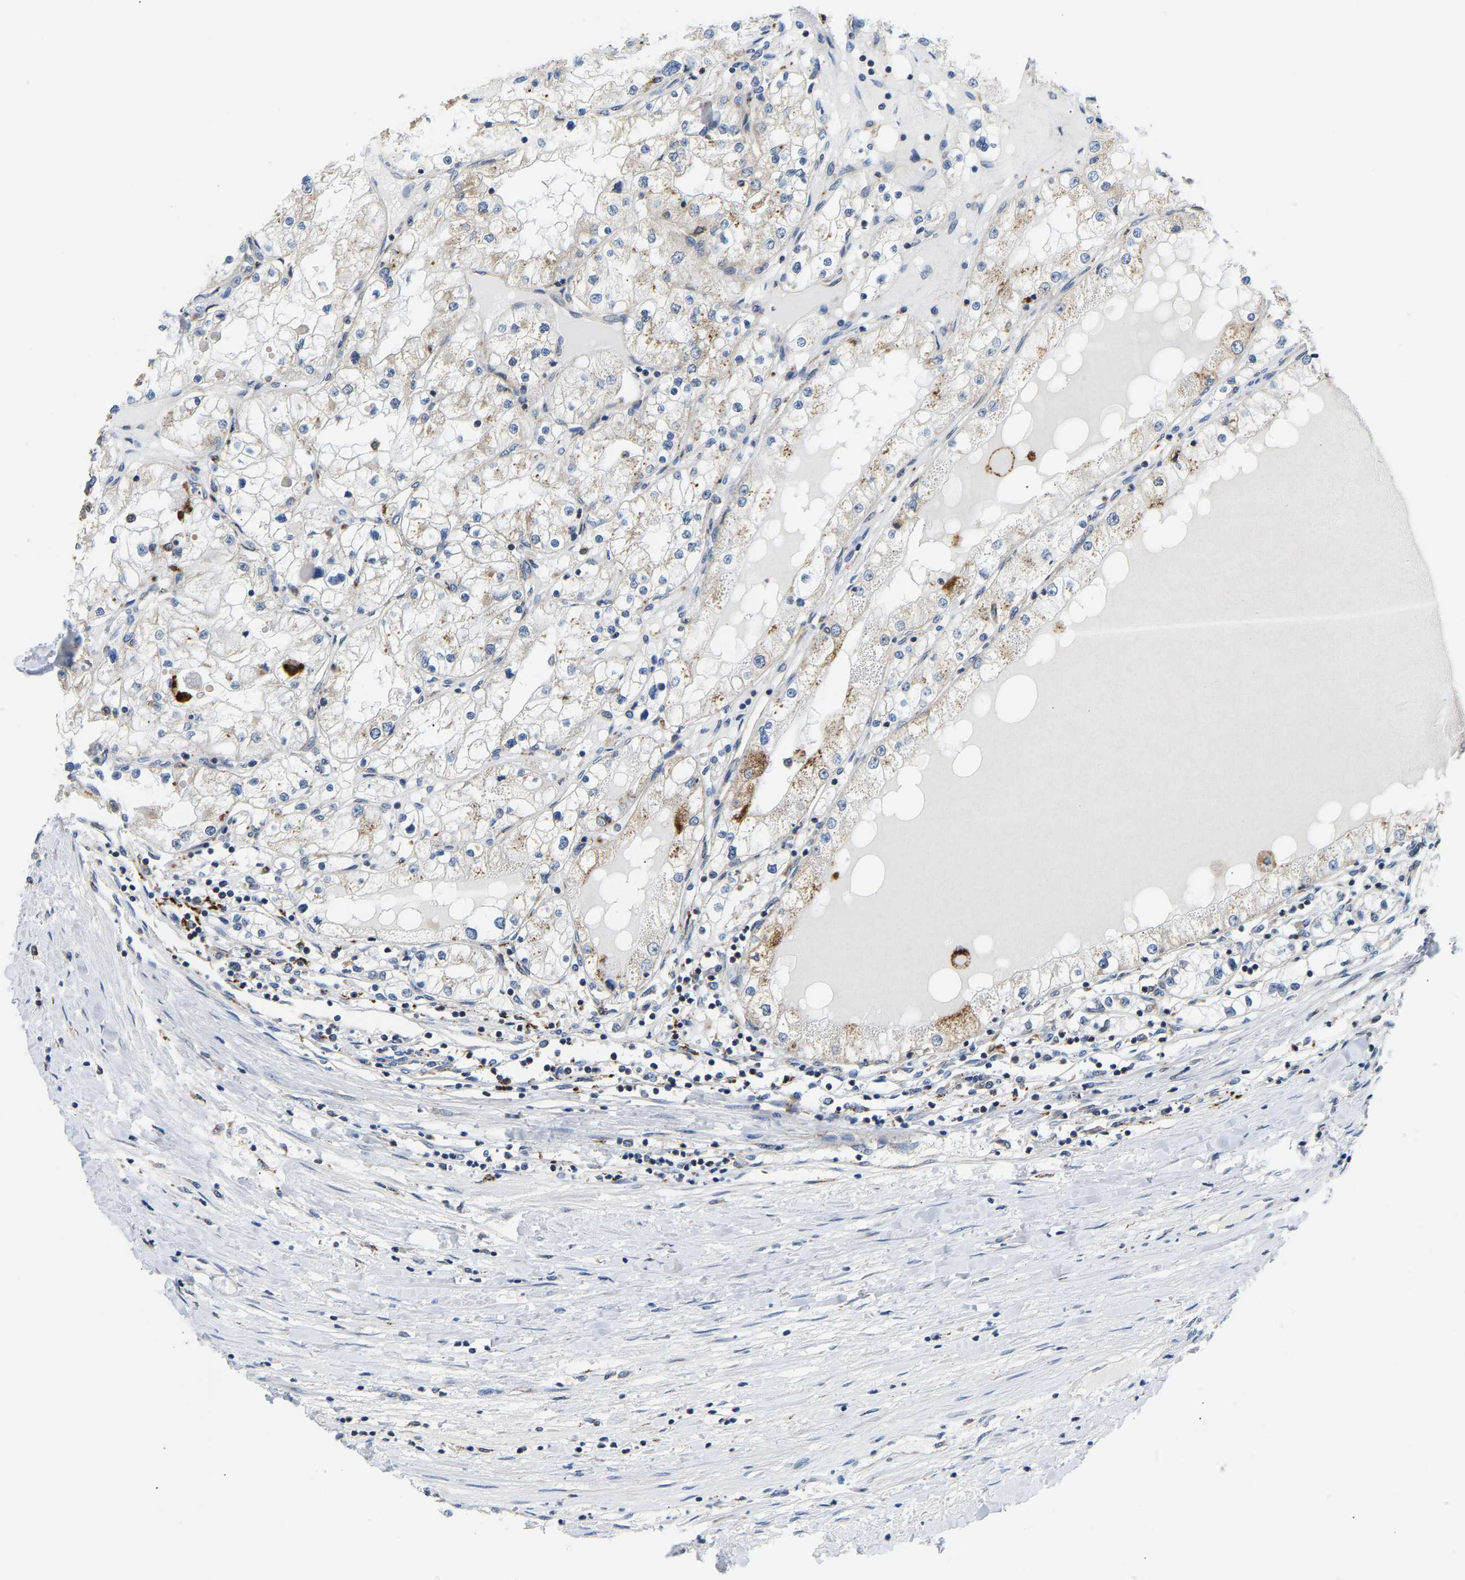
{"staining": {"intensity": "negative", "quantity": "none", "location": "none"}, "tissue": "renal cancer", "cell_type": "Tumor cells", "image_type": "cancer", "snomed": [{"axis": "morphology", "description": "Adenocarcinoma, NOS"}, {"axis": "topography", "description": "Kidney"}], "caption": "The photomicrograph shows no significant expression in tumor cells of adenocarcinoma (renal).", "gene": "GIMAP7", "patient": {"sex": "male", "age": 68}}